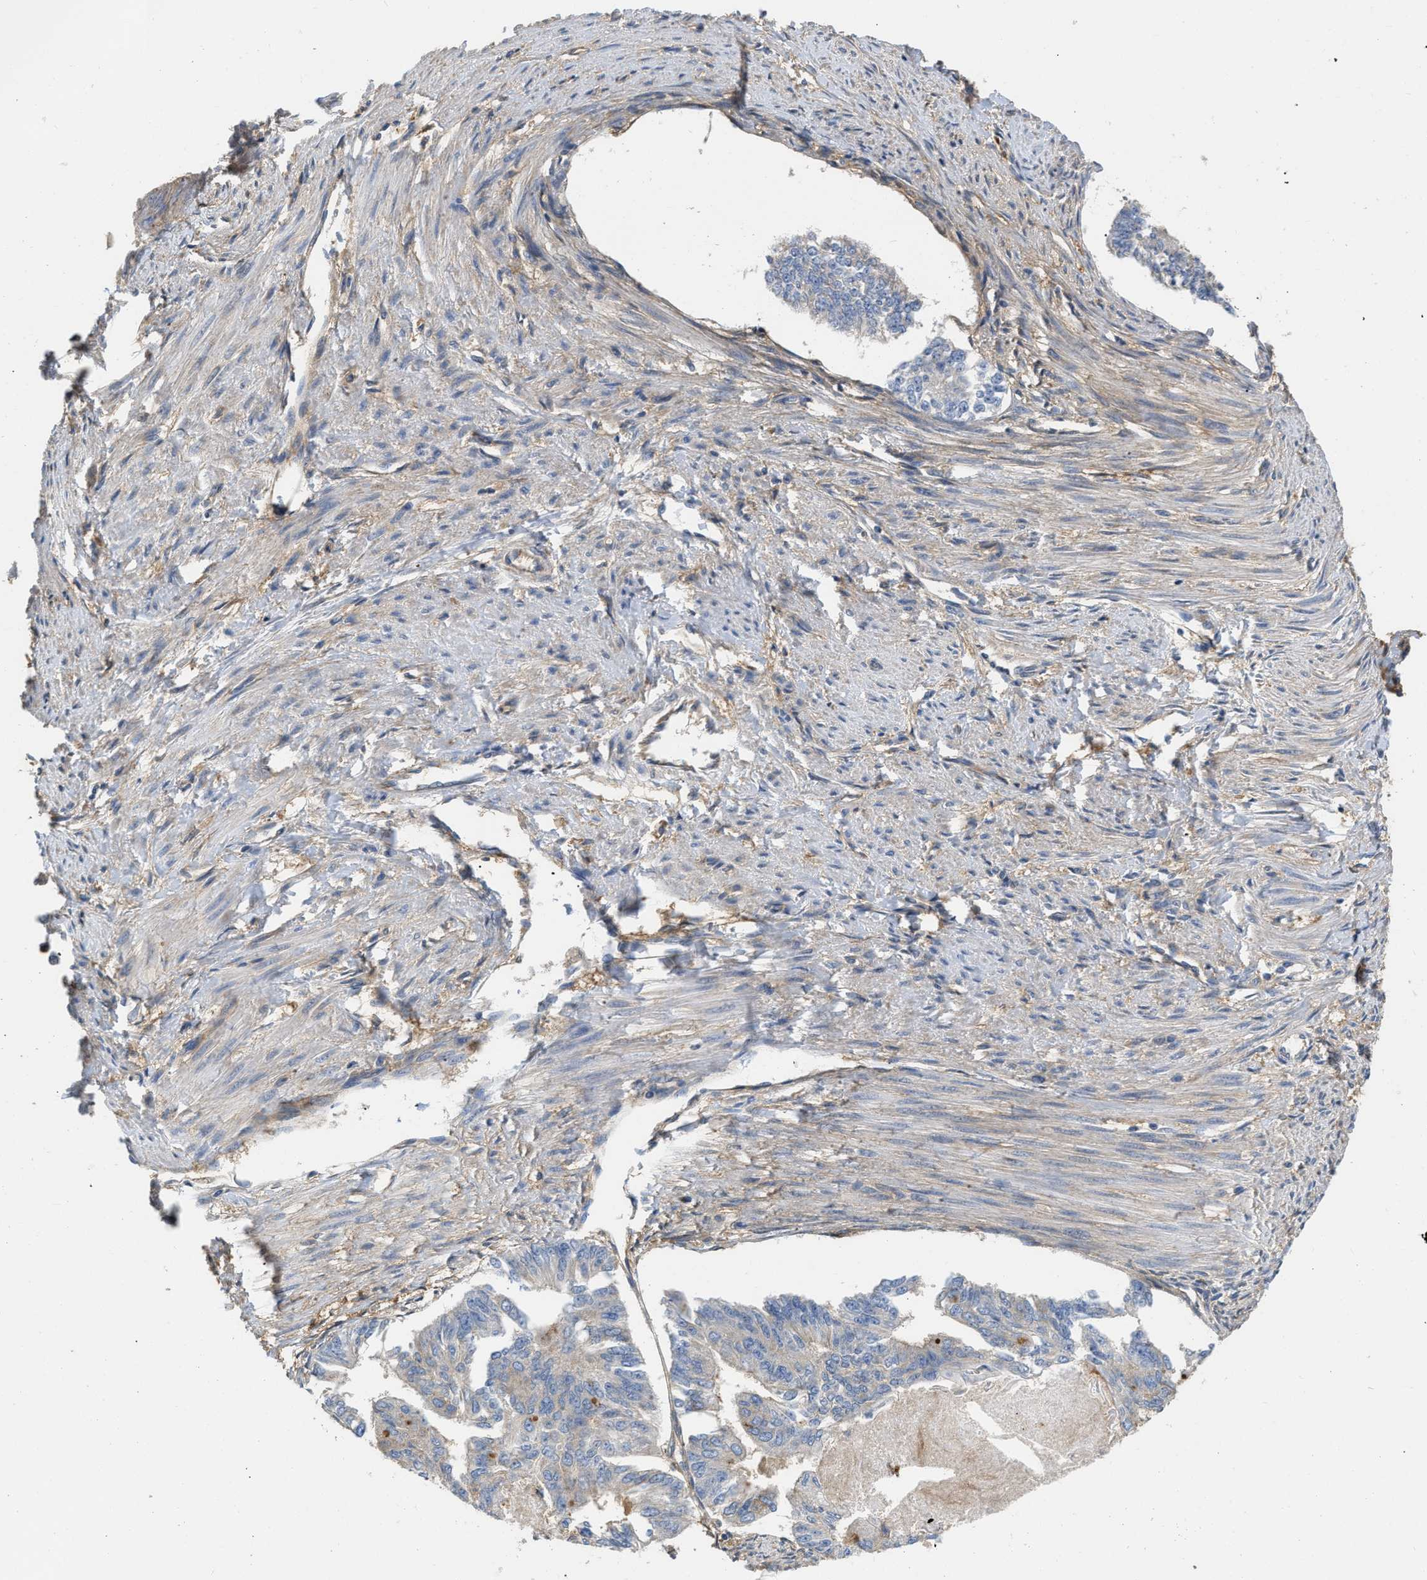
{"staining": {"intensity": "weak", "quantity": "<25%", "location": "cytoplasmic/membranous"}, "tissue": "endometrial cancer", "cell_type": "Tumor cells", "image_type": "cancer", "snomed": [{"axis": "morphology", "description": "Adenocarcinoma, NOS"}, {"axis": "topography", "description": "Endometrium"}], "caption": "This is a micrograph of immunohistochemistry staining of endometrial cancer, which shows no staining in tumor cells. (DAB immunohistochemistry (IHC) visualized using brightfield microscopy, high magnification).", "gene": "GNB4", "patient": {"sex": "female", "age": 32}}